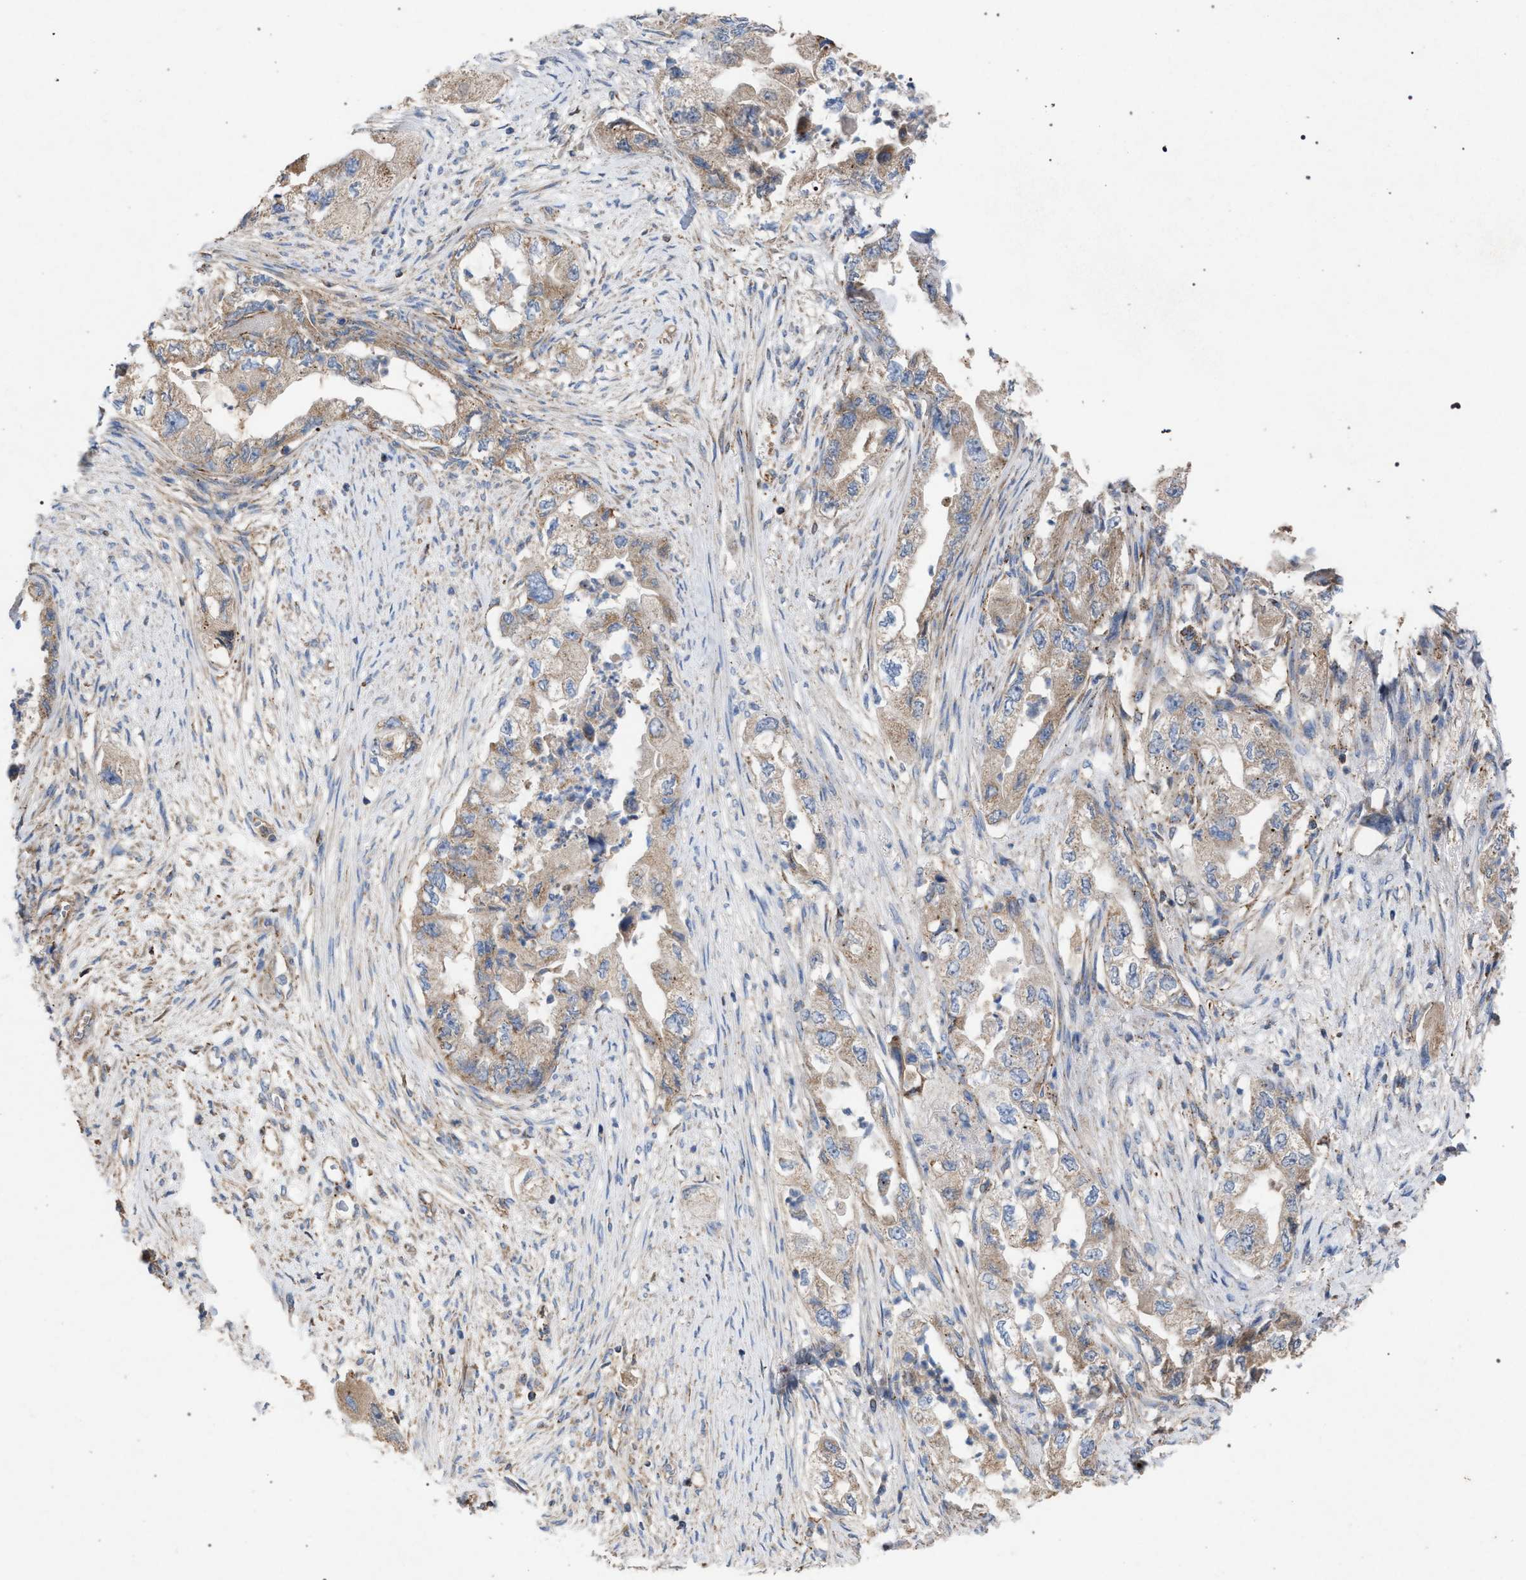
{"staining": {"intensity": "weak", "quantity": "25%-75%", "location": "cytoplasmic/membranous"}, "tissue": "pancreatic cancer", "cell_type": "Tumor cells", "image_type": "cancer", "snomed": [{"axis": "morphology", "description": "Adenocarcinoma, NOS"}, {"axis": "topography", "description": "Pancreas"}], "caption": "This histopathology image reveals pancreatic cancer stained with immunohistochemistry to label a protein in brown. The cytoplasmic/membranous of tumor cells show weak positivity for the protein. Nuclei are counter-stained blue.", "gene": "VPS13A", "patient": {"sex": "female", "age": 73}}